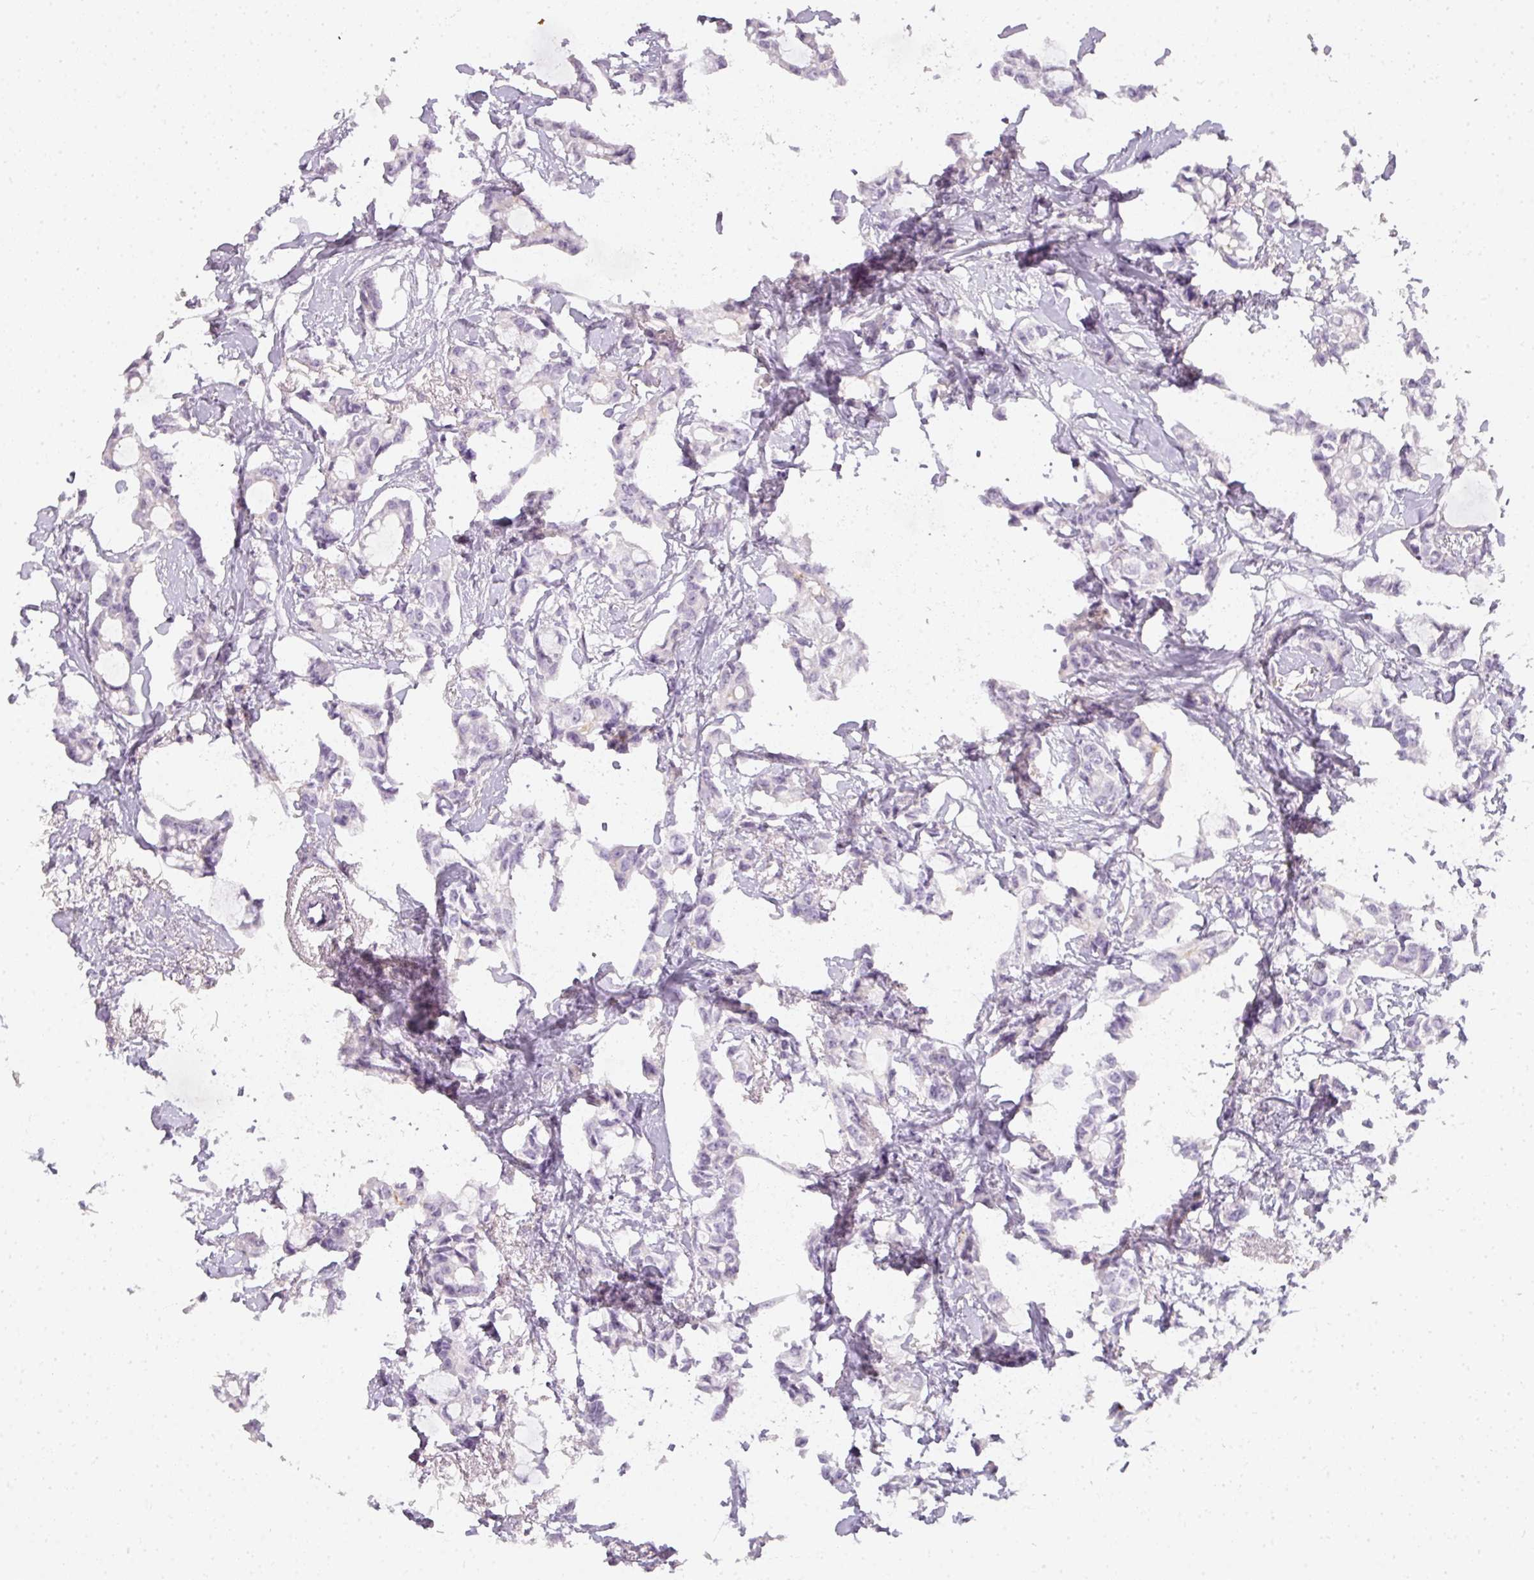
{"staining": {"intensity": "negative", "quantity": "none", "location": "none"}, "tissue": "breast cancer", "cell_type": "Tumor cells", "image_type": "cancer", "snomed": [{"axis": "morphology", "description": "Duct carcinoma"}, {"axis": "topography", "description": "Breast"}], "caption": "A histopathology image of breast cancer (invasive ductal carcinoma) stained for a protein displays no brown staining in tumor cells.", "gene": "TMEM42", "patient": {"sex": "female", "age": 73}}